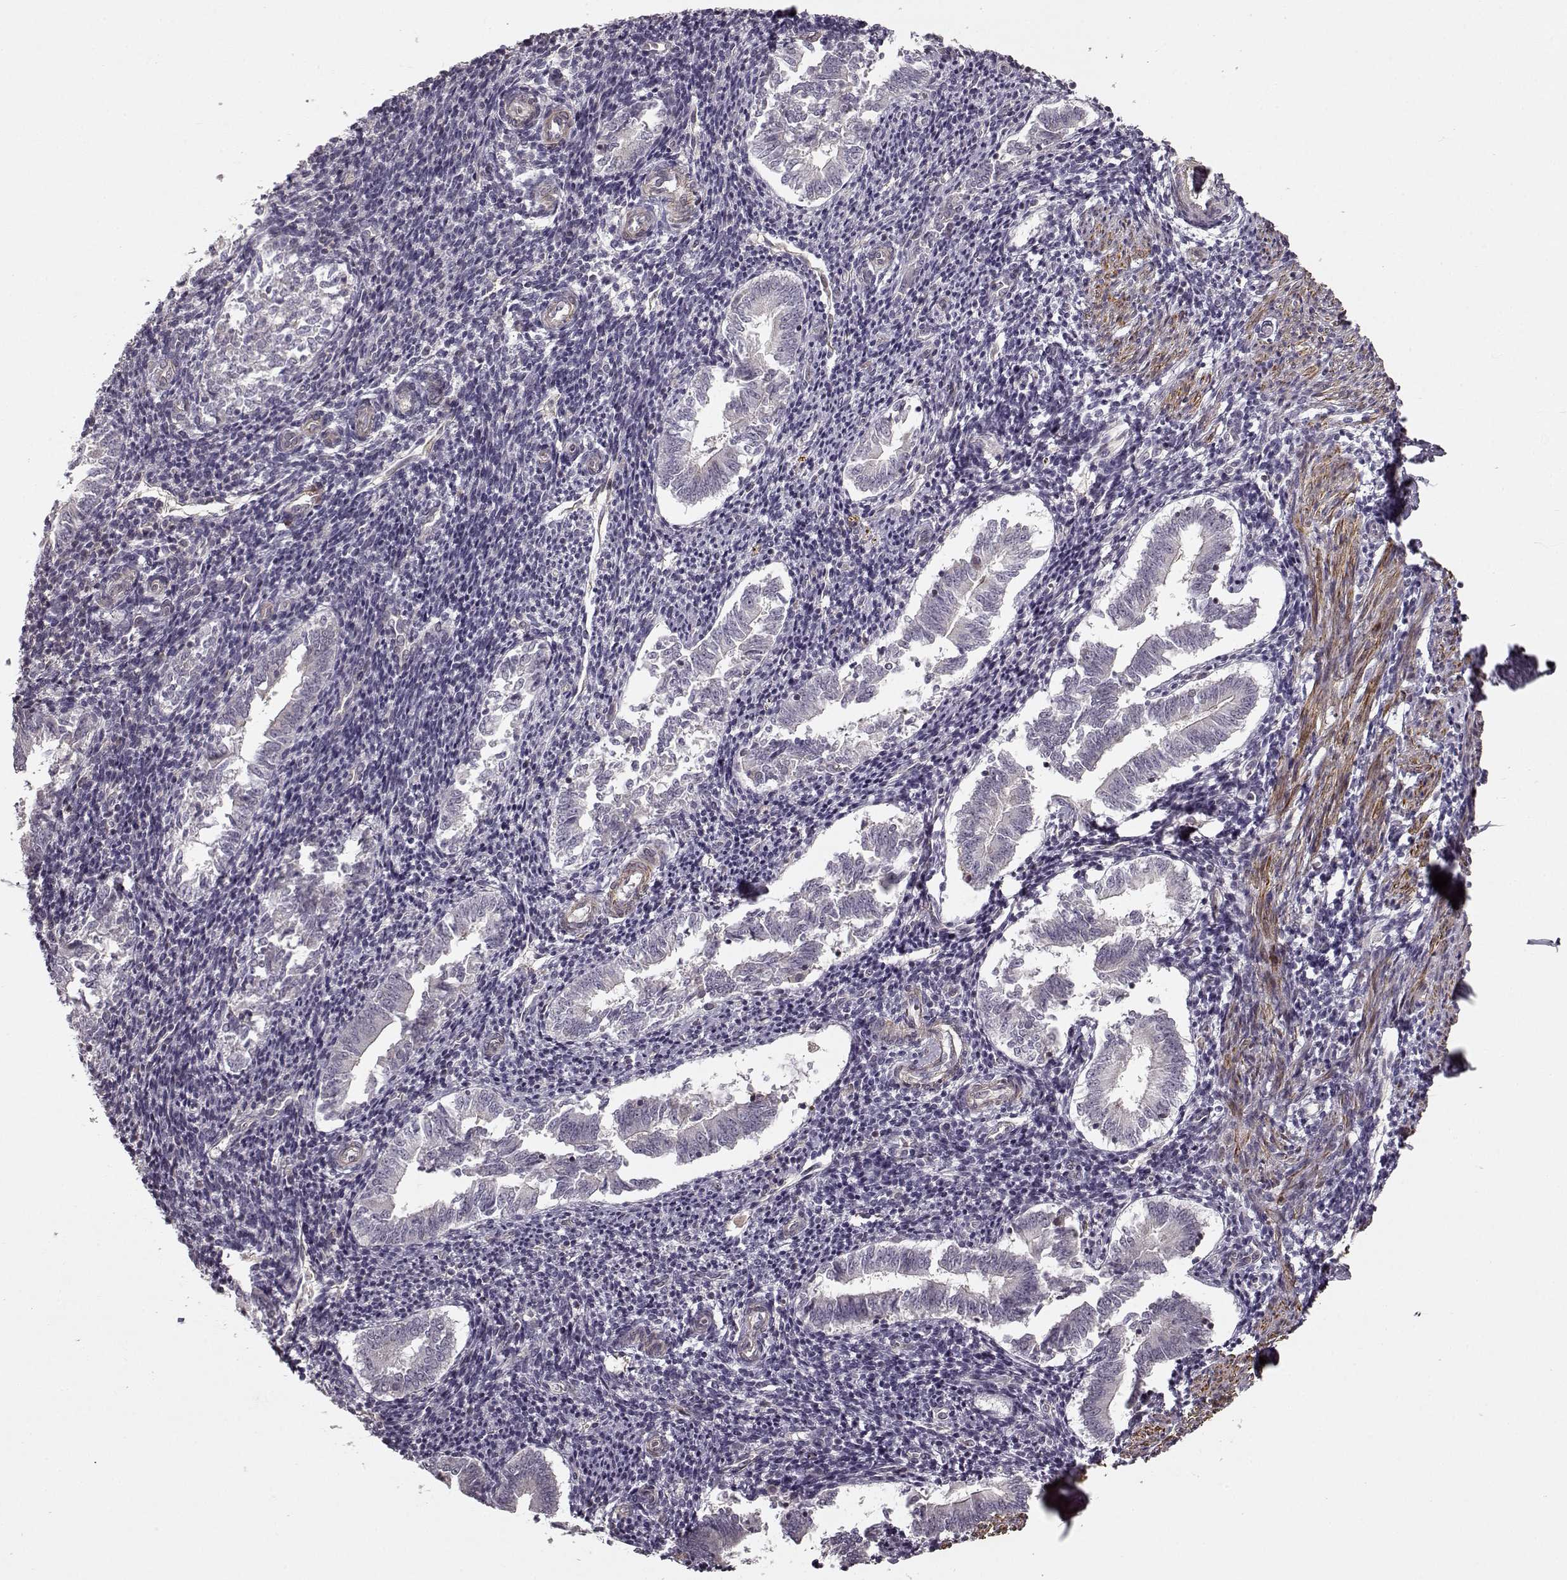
{"staining": {"intensity": "negative", "quantity": "none", "location": "none"}, "tissue": "endometrium", "cell_type": "Cells in endometrial stroma", "image_type": "normal", "snomed": [{"axis": "morphology", "description": "Normal tissue, NOS"}, {"axis": "topography", "description": "Endometrium"}], "caption": "Immunohistochemistry of unremarkable human endometrium reveals no positivity in cells in endometrial stroma.", "gene": "SLAIN2", "patient": {"sex": "female", "age": 25}}